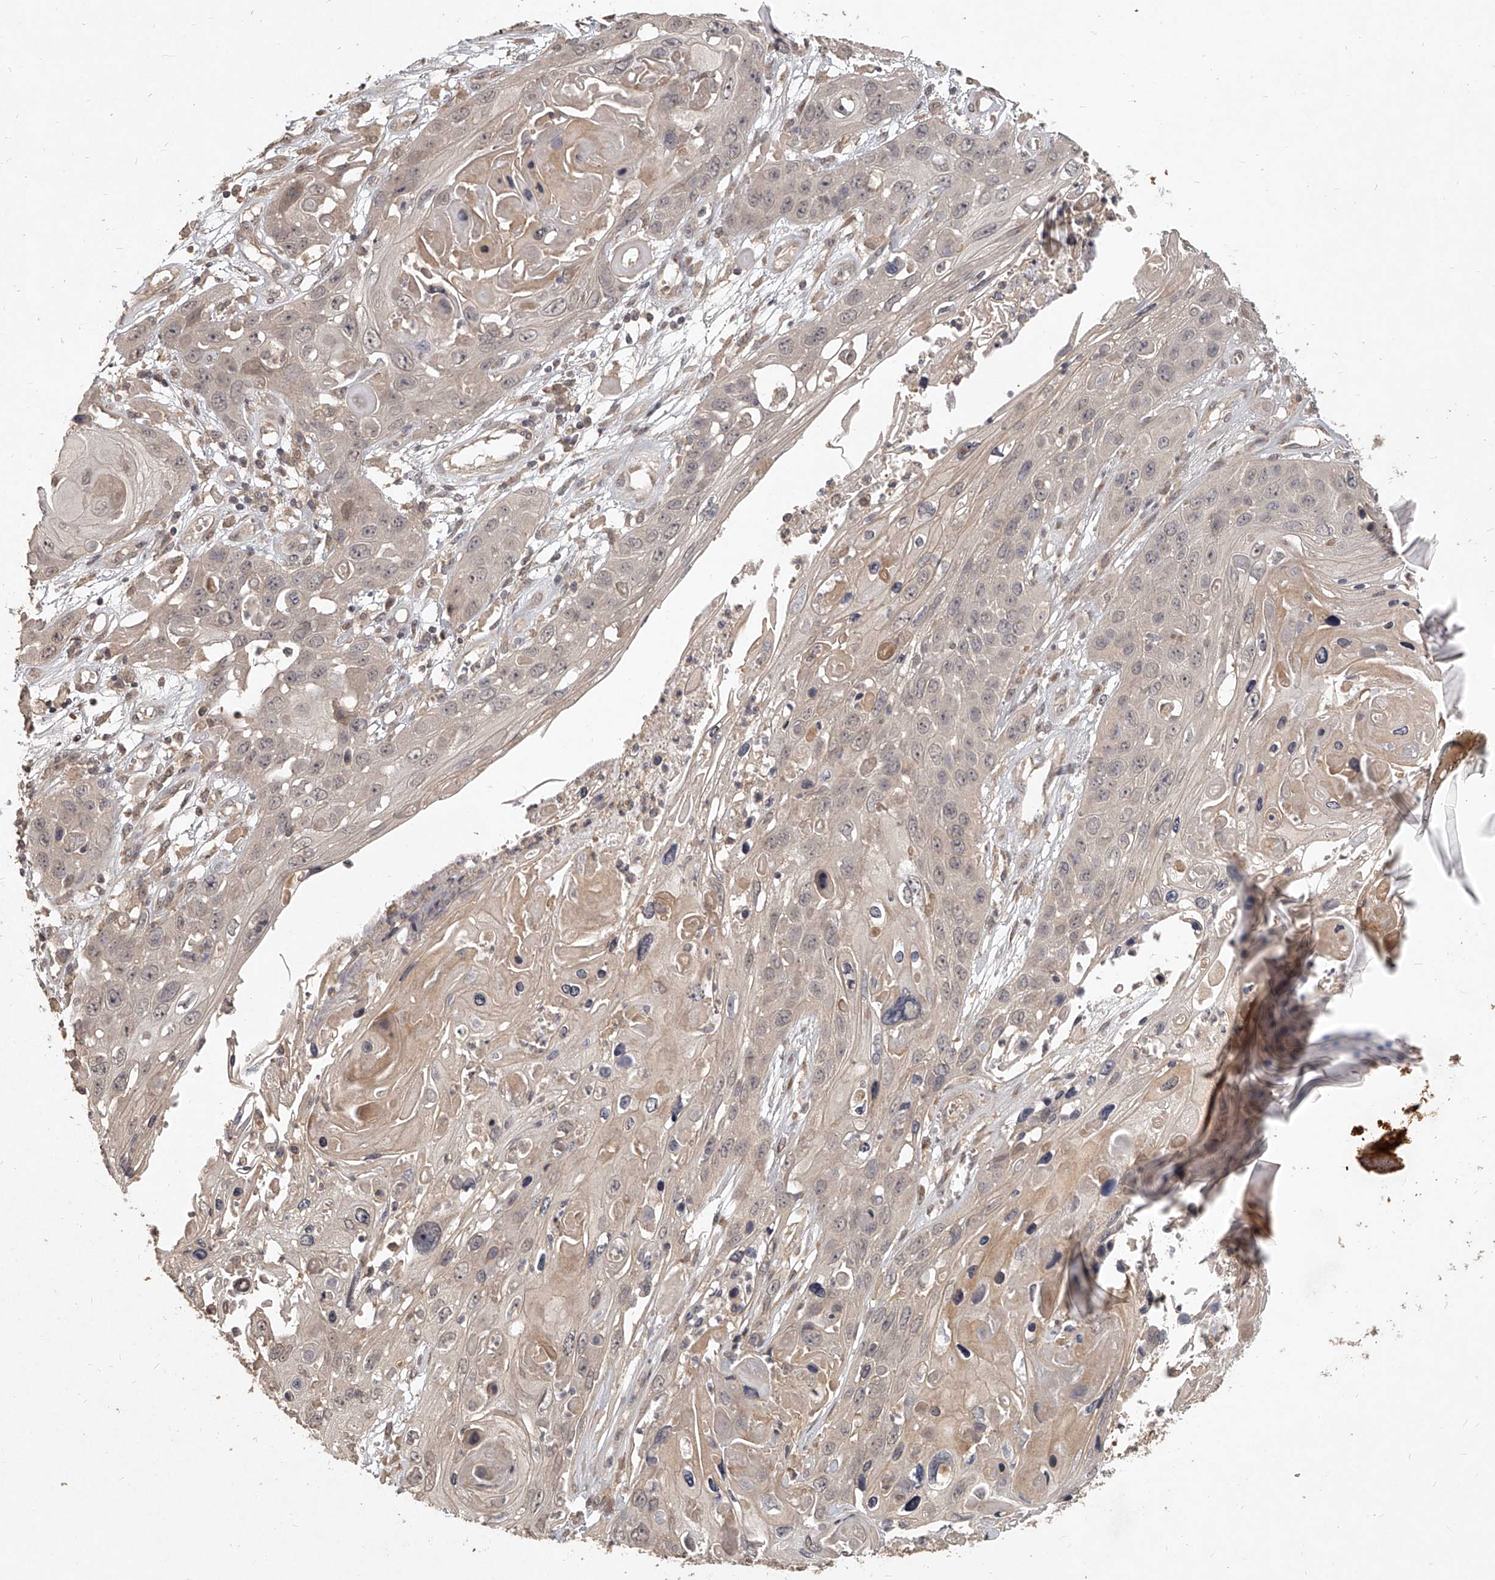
{"staining": {"intensity": "weak", "quantity": "<25%", "location": "cytoplasmic/membranous,nuclear"}, "tissue": "skin cancer", "cell_type": "Tumor cells", "image_type": "cancer", "snomed": [{"axis": "morphology", "description": "Squamous cell carcinoma, NOS"}, {"axis": "topography", "description": "Skin"}], "caption": "A high-resolution micrograph shows immunohistochemistry staining of skin cancer, which reveals no significant staining in tumor cells. The staining is performed using DAB brown chromogen with nuclei counter-stained in using hematoxylin.", "gene": "SLC37A1", "patient": {"sex": "male", "age": 55}}